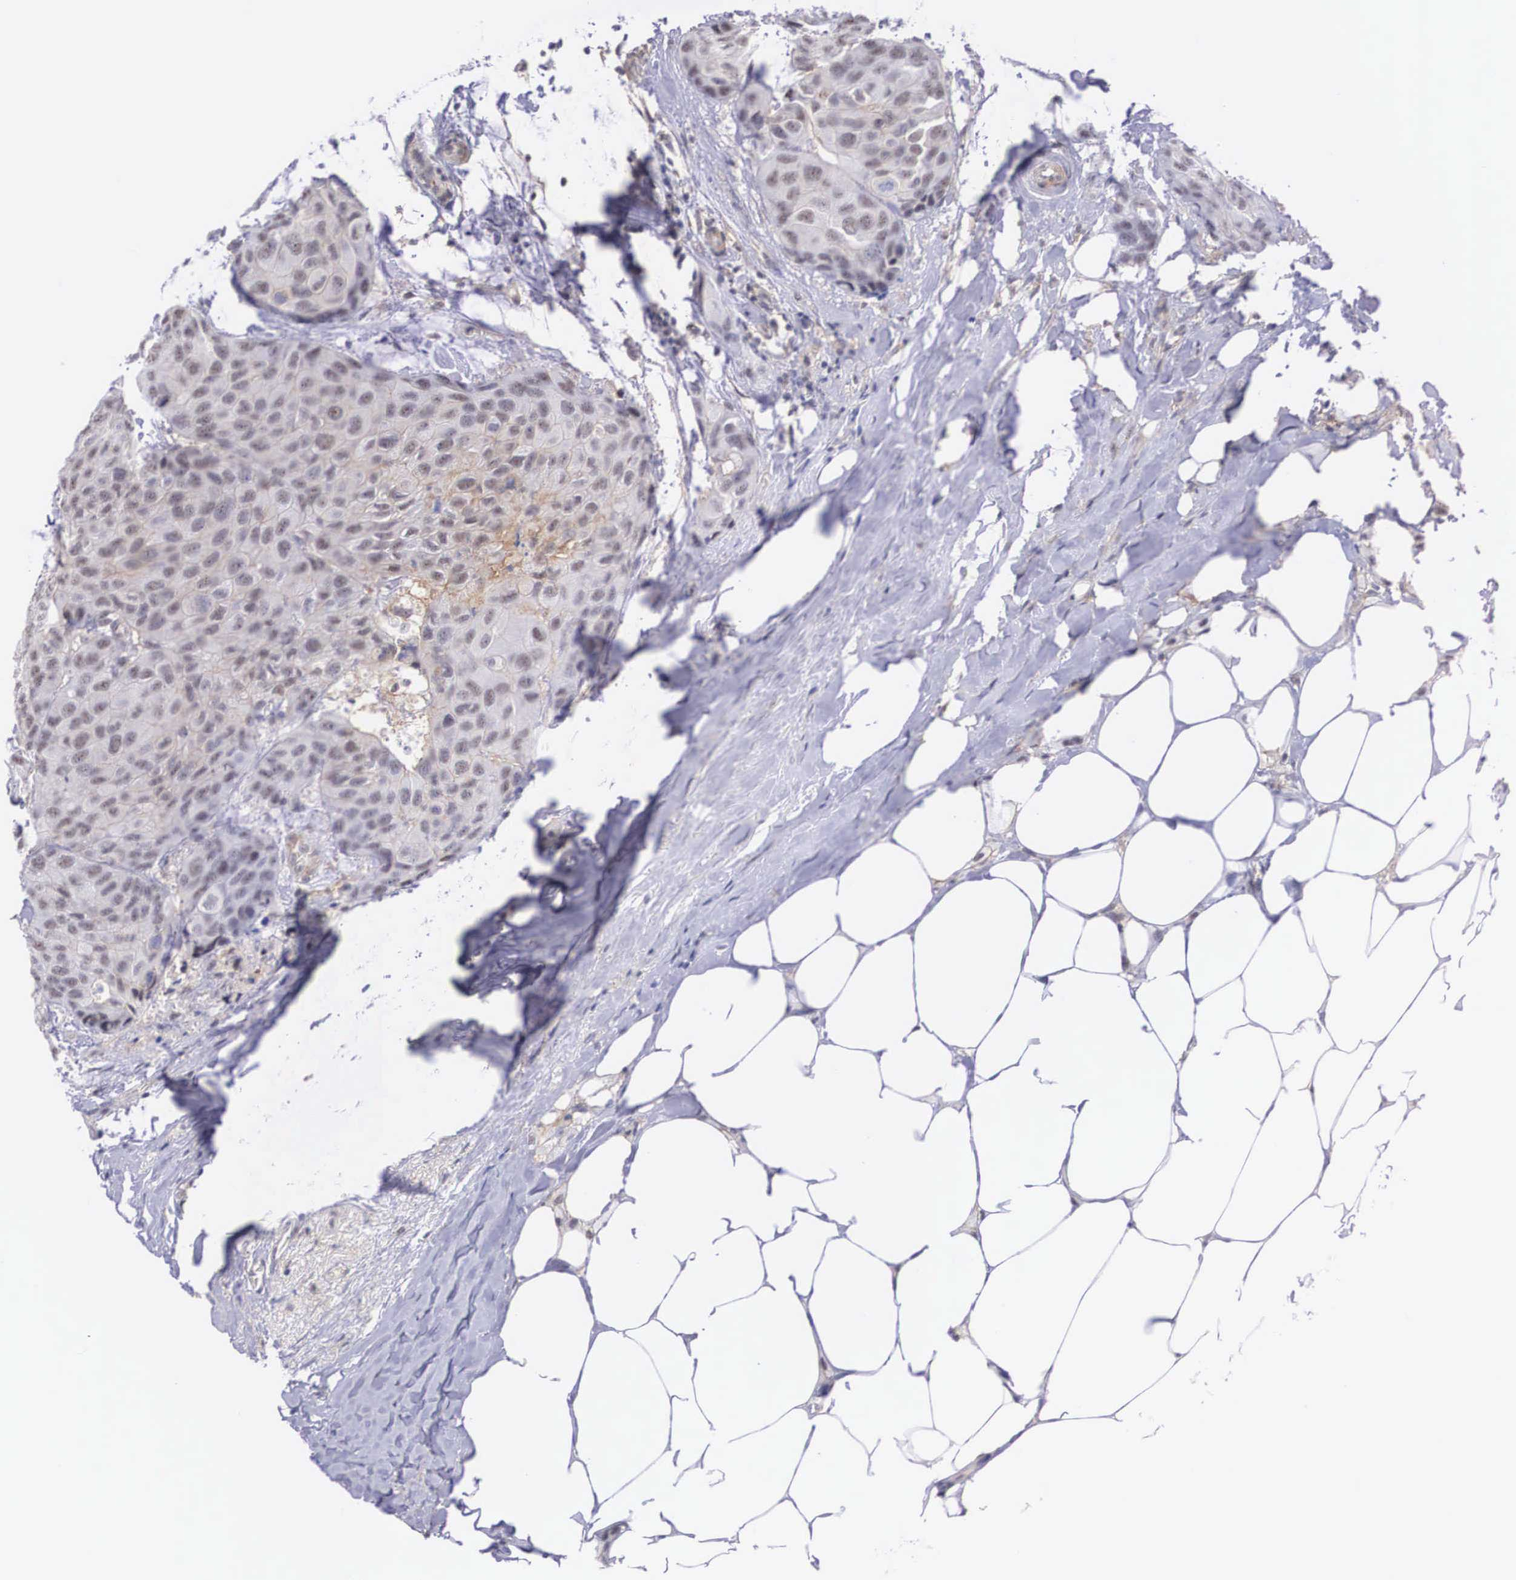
{"staining": {"intensity": "weak", "quantity": "25%-75%", "location": "nuclear"}, "tissue": "breast cancer", "cell_type": "Tumor cells", "image_type": "cancer", "snomed": [{"axis": "morphology", "description": "Duct carcinoma"}, {"axis": "topography", "description": "Breast"}], "caption": "Immunohistochemical staining of human breast cancer exhibits weak nuclear protein positivity in approximately 25%-75% of tumor cells.", "gene": "NR4A2", "patient": {"sex": "female", "age": 68}}